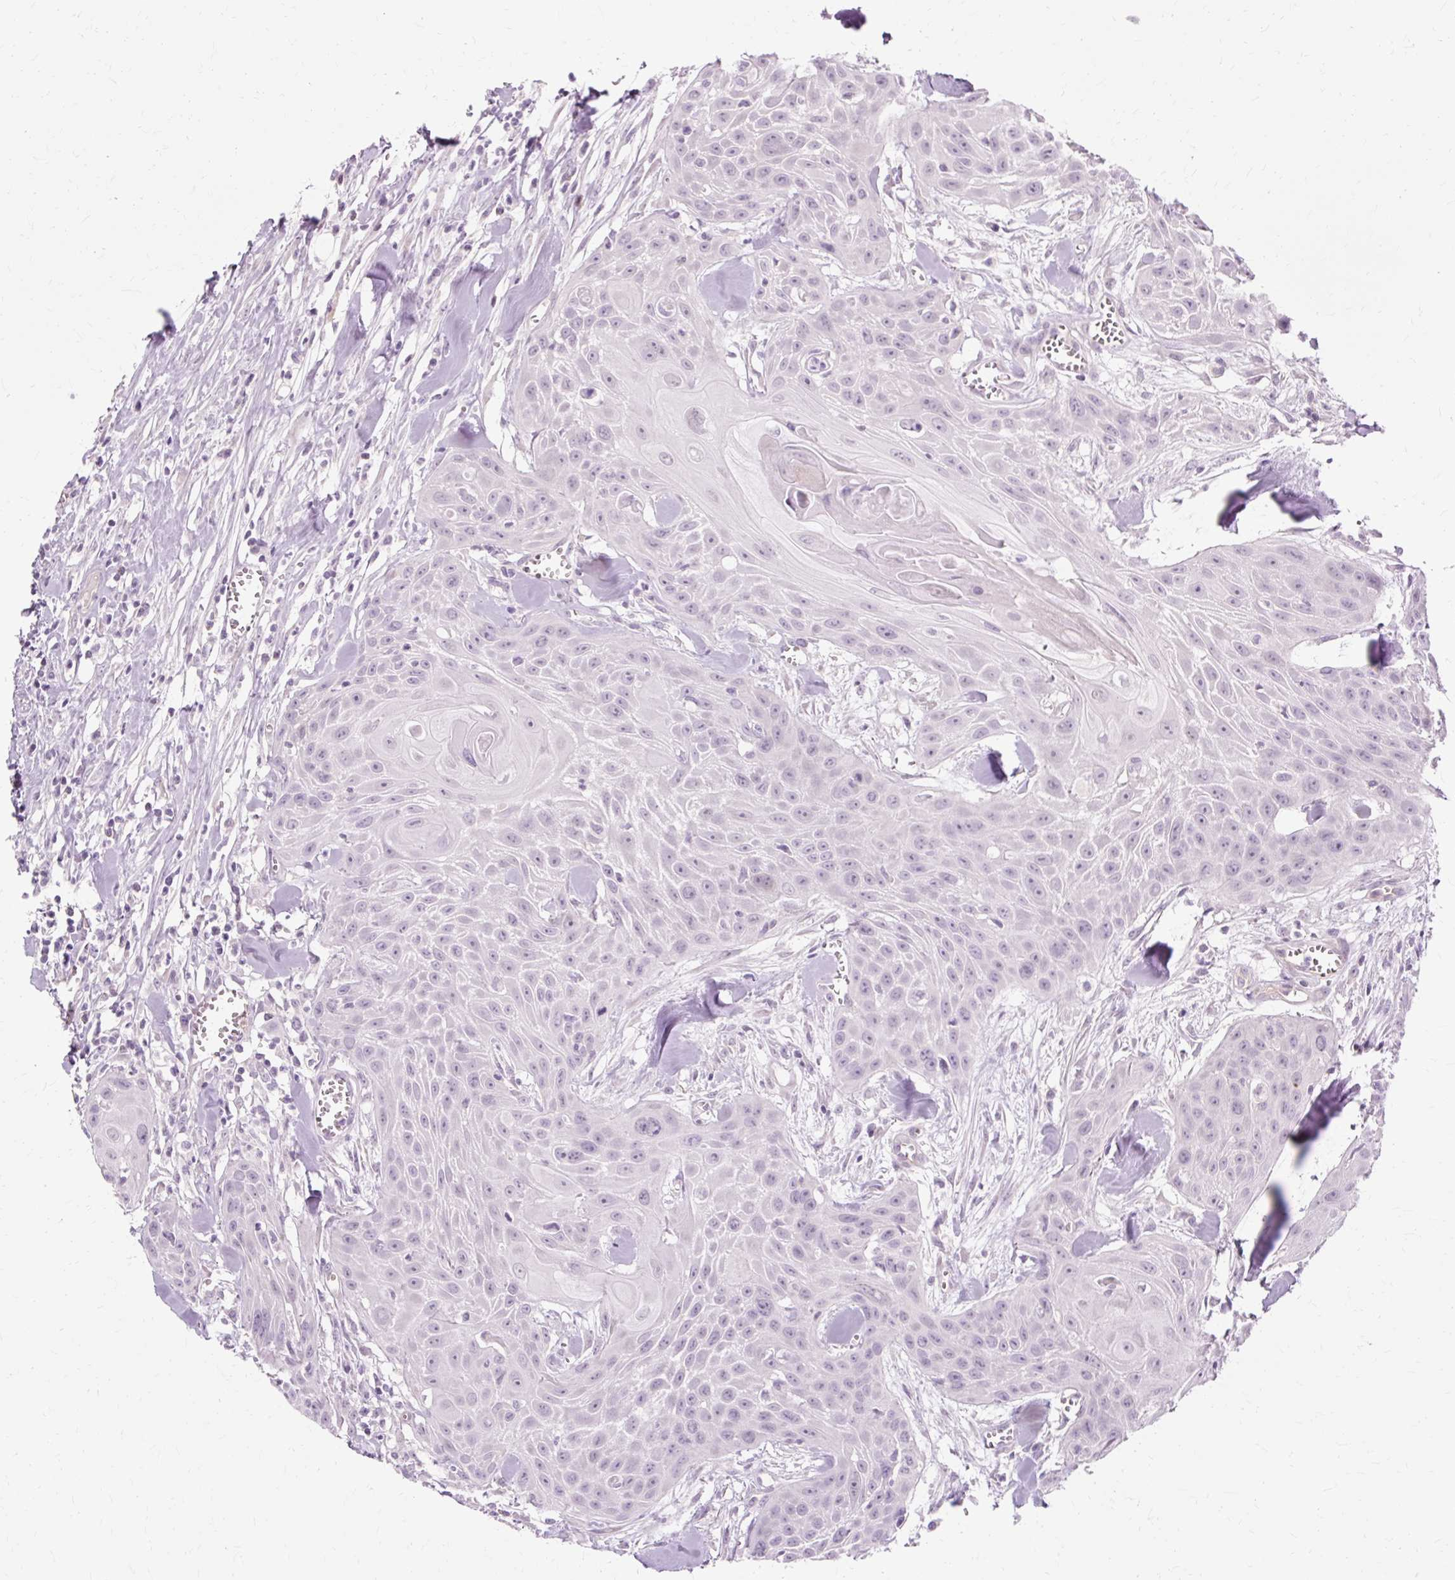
{"staining": {"intensity": "negative", "quantity": "none", "location": "none"}, "tissue": "head and neck cancer", "cell_type": "Tumor cells", "image_type": "cancer", "snomed": [{"axis": "morphology", "description": "Squamous cell carcinoma, NOS"}, {"axis": "topography", "description": "Lymph node"}, {"axis": "topography", "description": "Salivary gland"}, {"axis": "topography", "description": "Head-Neck"}], "caption": "The immunohistochemistry (IHC) photomicrograph has no significant positivity in tumor cells of head and neck cancer (squamous cell carcinoma) tissue.", "gene": "ZNF35", "patient": {"sex": "female", "age": 74}}